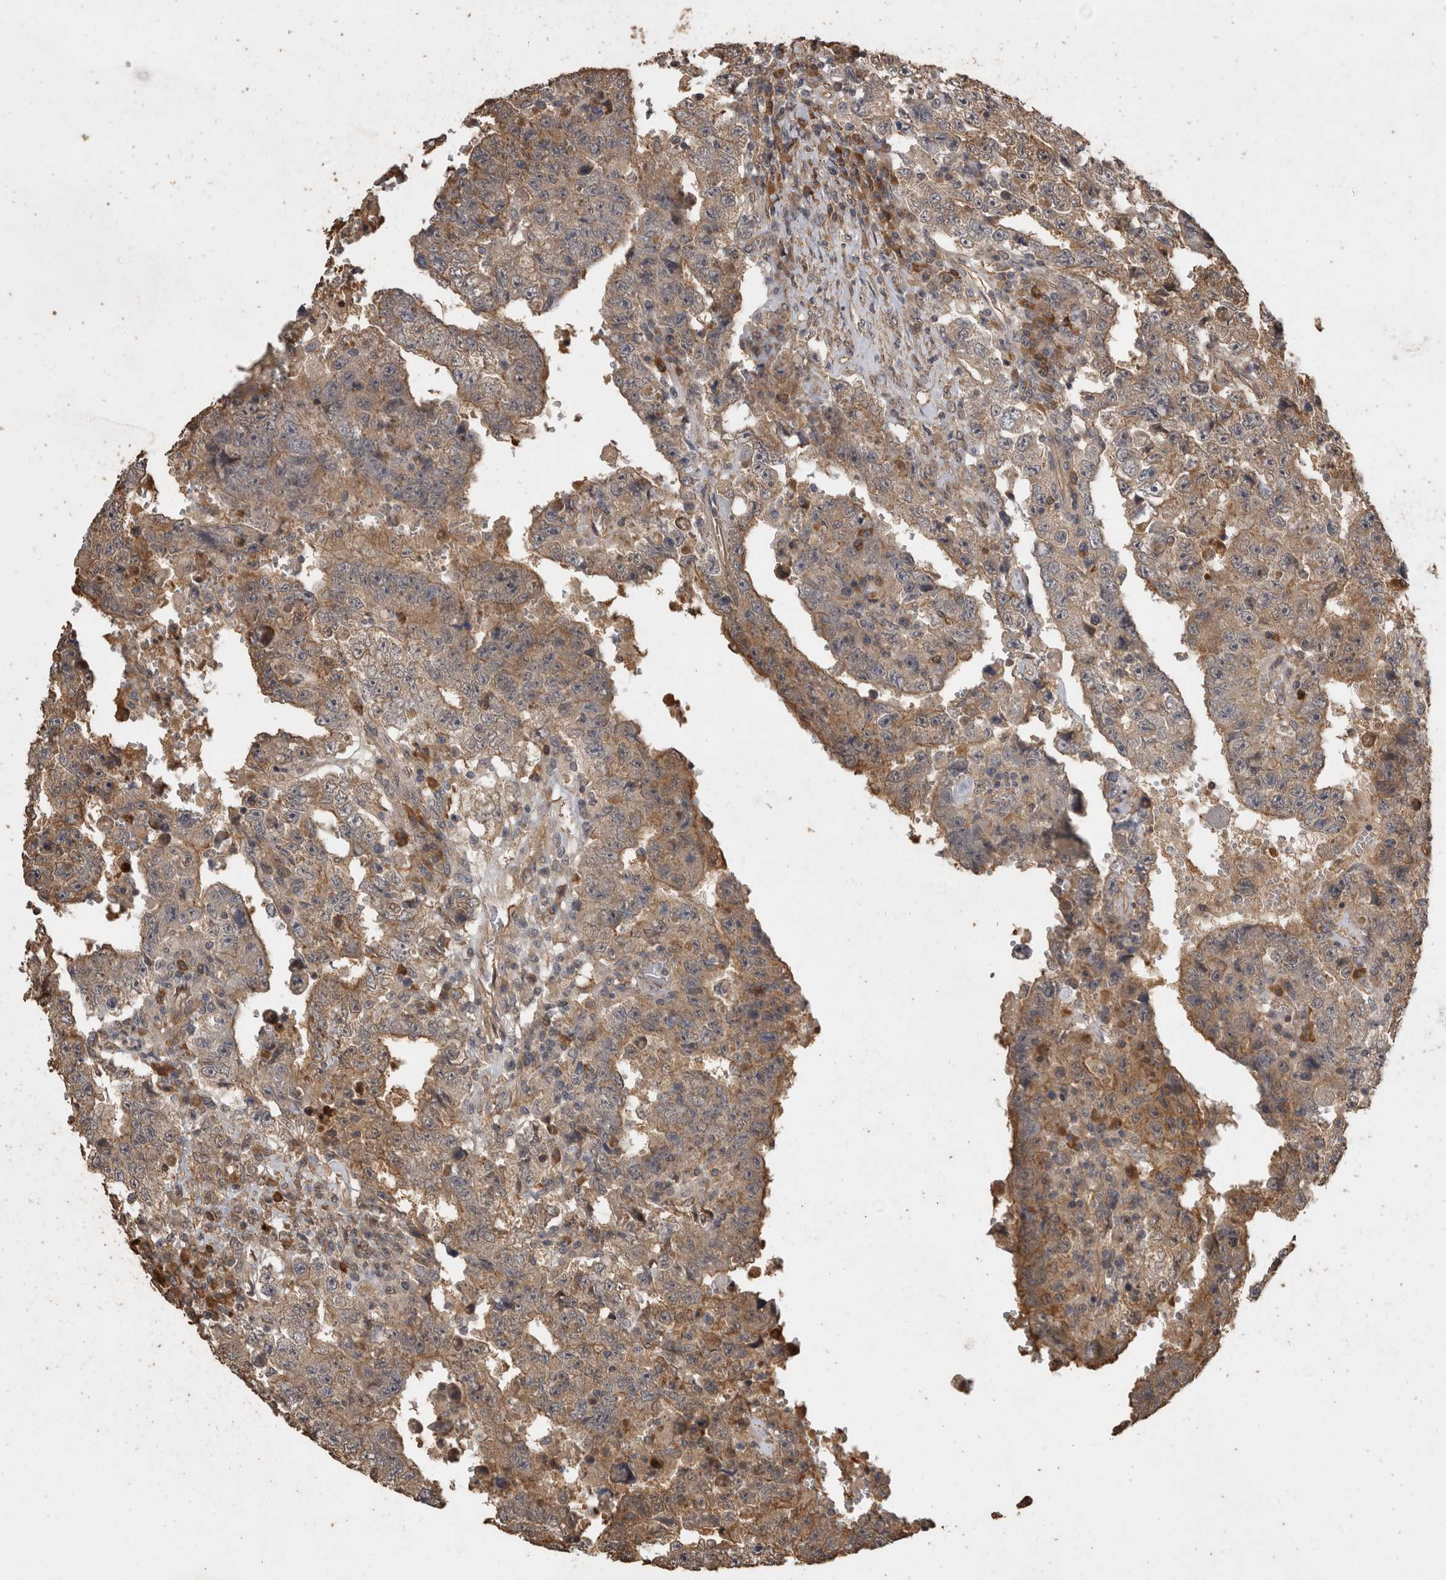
{"staining": {"intensity": "weak", "quantity": ">75%", "location": "cytoplasmic/membranous"}, "tissue": "testis cancer", "cell_type": "Tumor cells", "image_type": "cancer", "snomed": [{"axis": "morphology", "description": "Carcinoma, Embryonal, NOS"}, {"axis": "topography", "description": "Testis"}], "caption": "This histopathology image exhibits immunohistochemistry staining of embryonal carcinoma (testis), with low weak cytoplasmic/membranous positivity in approximately >75% of tumor cells.", "gene": "RHPN1", "patient": {"sex": "male", "age": 26}}